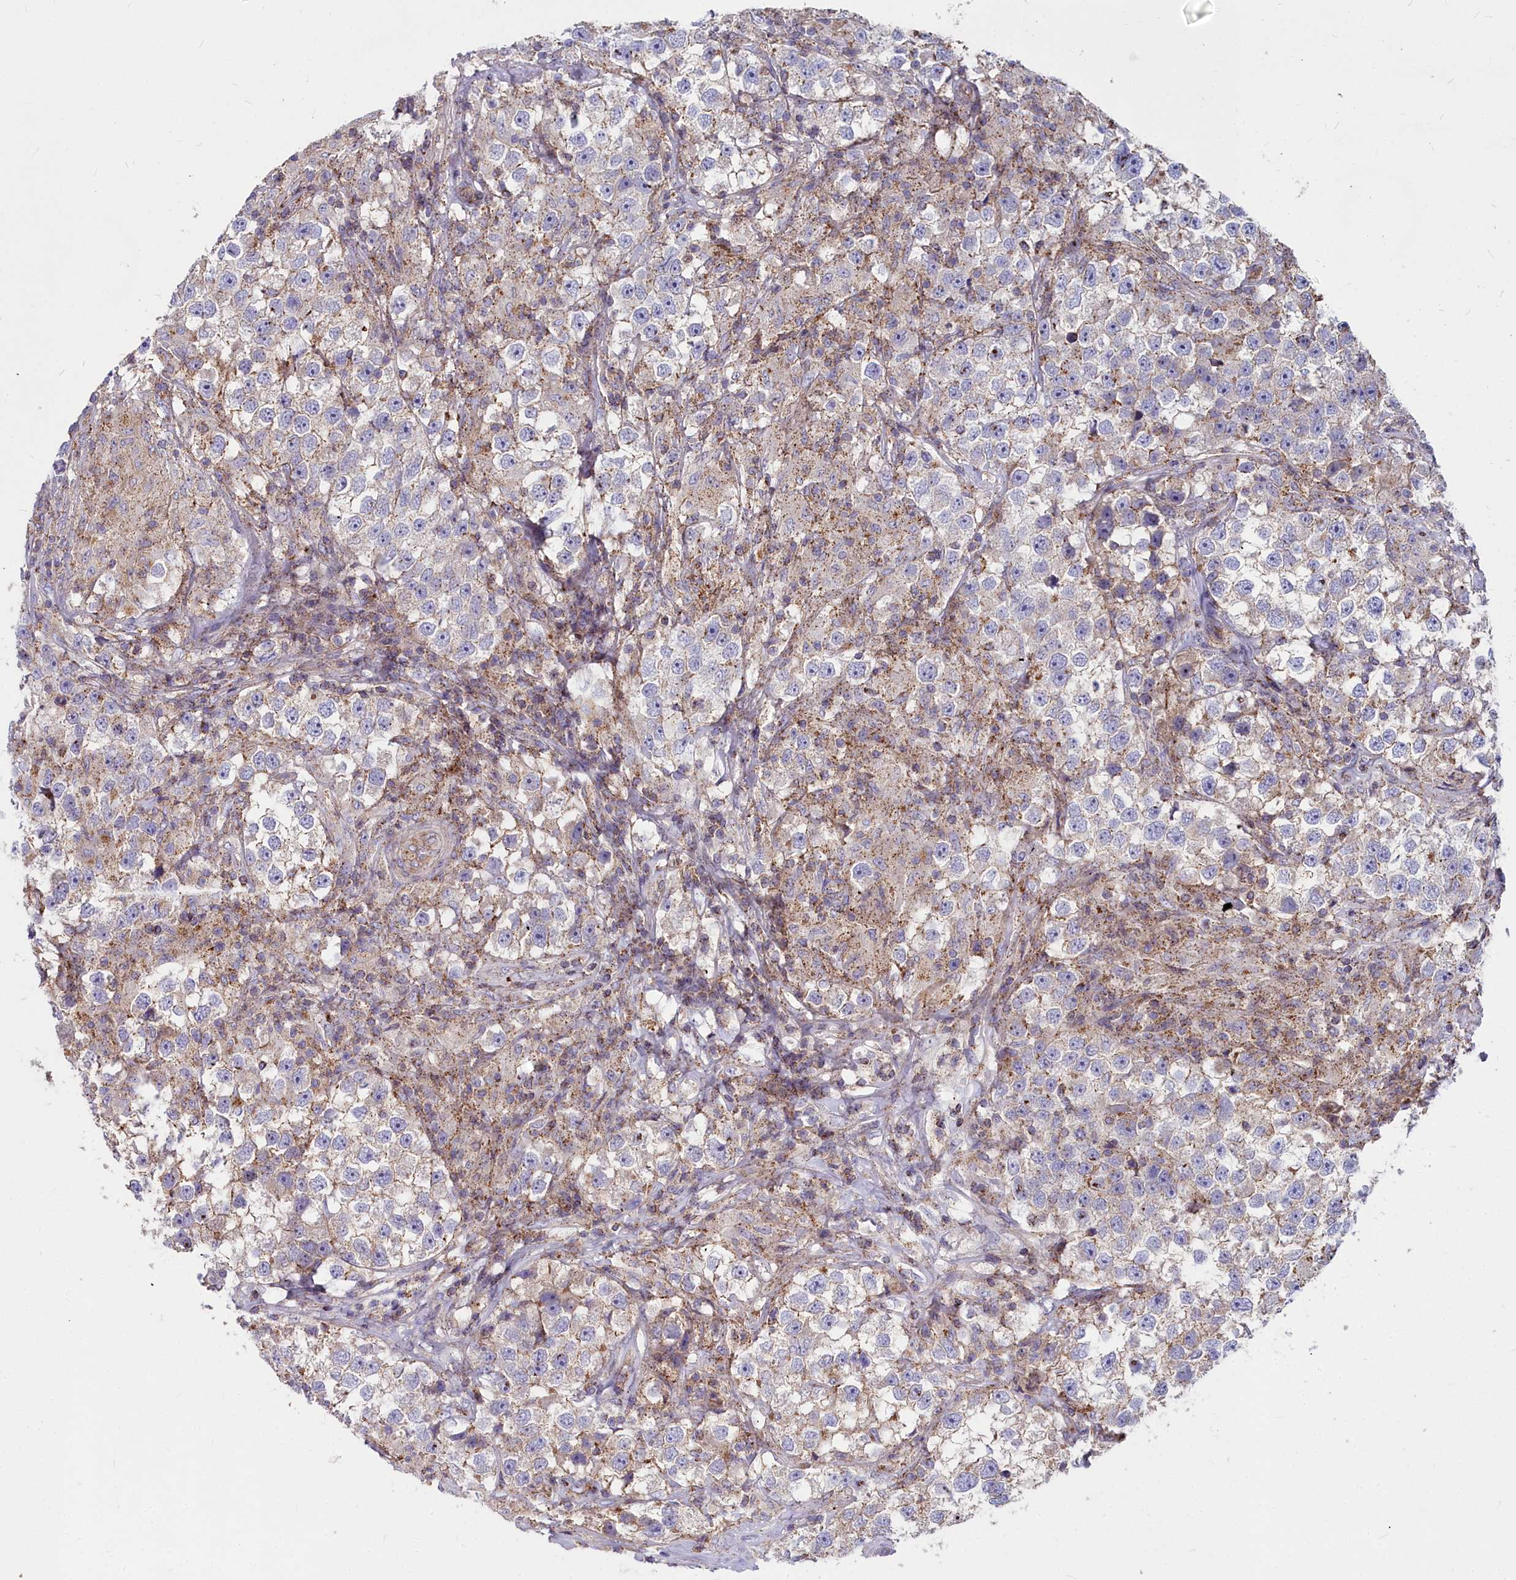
{"staining": {"intensity": "weak", "quantity": "<25%", "location": "cytoplasmic/membranous"}, "tissue": "testis cancer", "cell_type": "Tumor cells", "image_type": "cancer", "snomed": [{"axis": "morphology", "description": "Seminoma, NOS"}, {"axis": "topography", "description": "Testis"}], "caption": "A micrograph of human testis cancer is negative for staining in tumor cells. Nuclei are stained in blue.", "gene": "FRMPD1", "patient": {"sex": "male", "age": 46}}